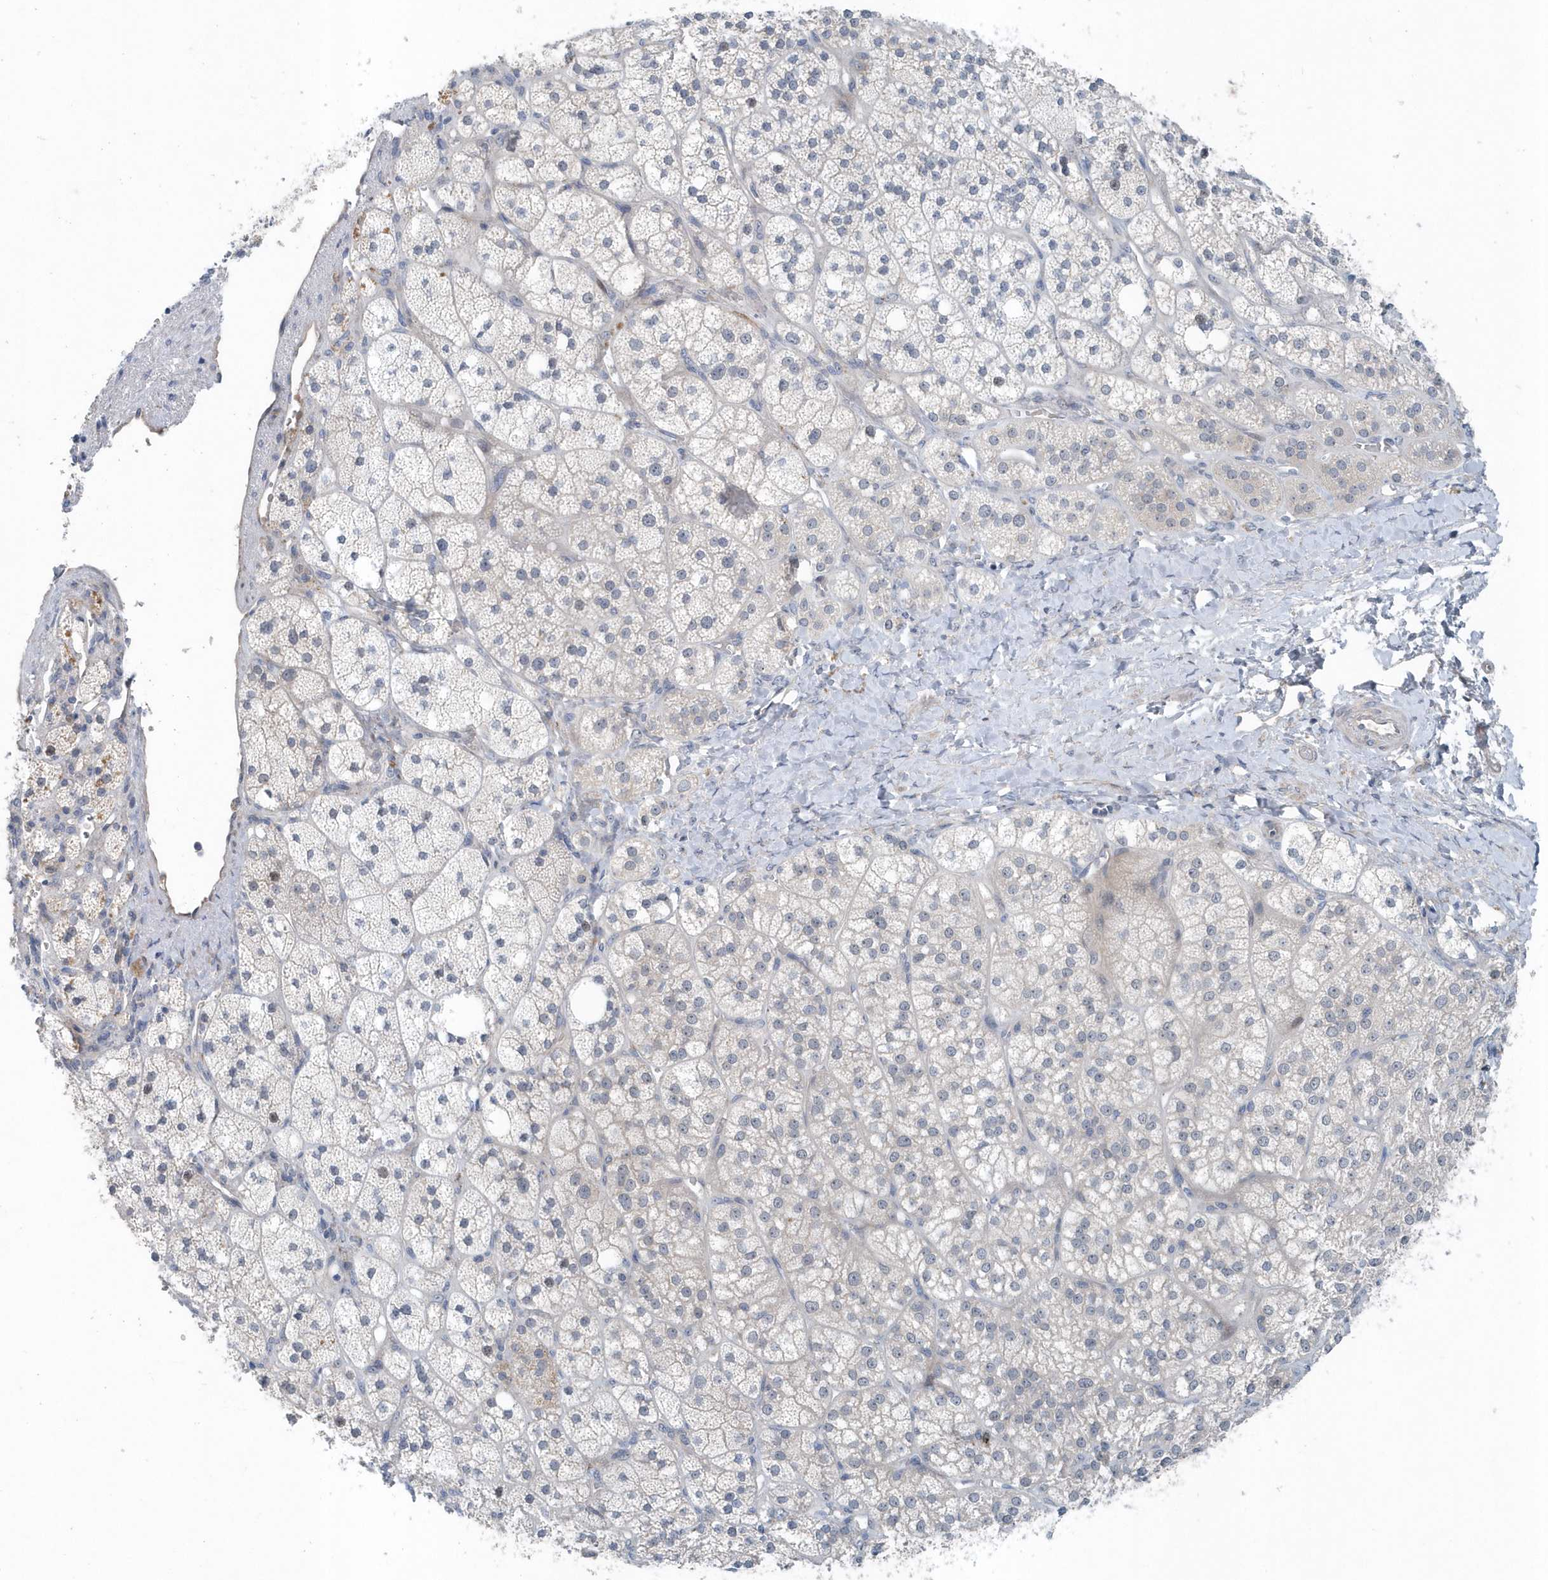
{"staining": {"intensity": "negative", "quantity": "none", "location": "none"}, "tissue": "adrenal gland", "cell_type": "Glandular cells", "image_type": "normal", "snomed": [{"axis": "morphology", "description": "Normal tissue, NOS"}, {"axis": "topography", "description": "Adrenal gland"}], "caption": "Photomicrograph shows no protein staining in glandular cells of benign adrenal gland. Brightfield microscopy of immunohistochemistry (IHC) stained with DAB (3,3'-diaminobenzidine) (brown) and hematoxylin (blue), captured at high magnification.", "gene": "MCC", "patient": {"sex": "male", "age": 61}}